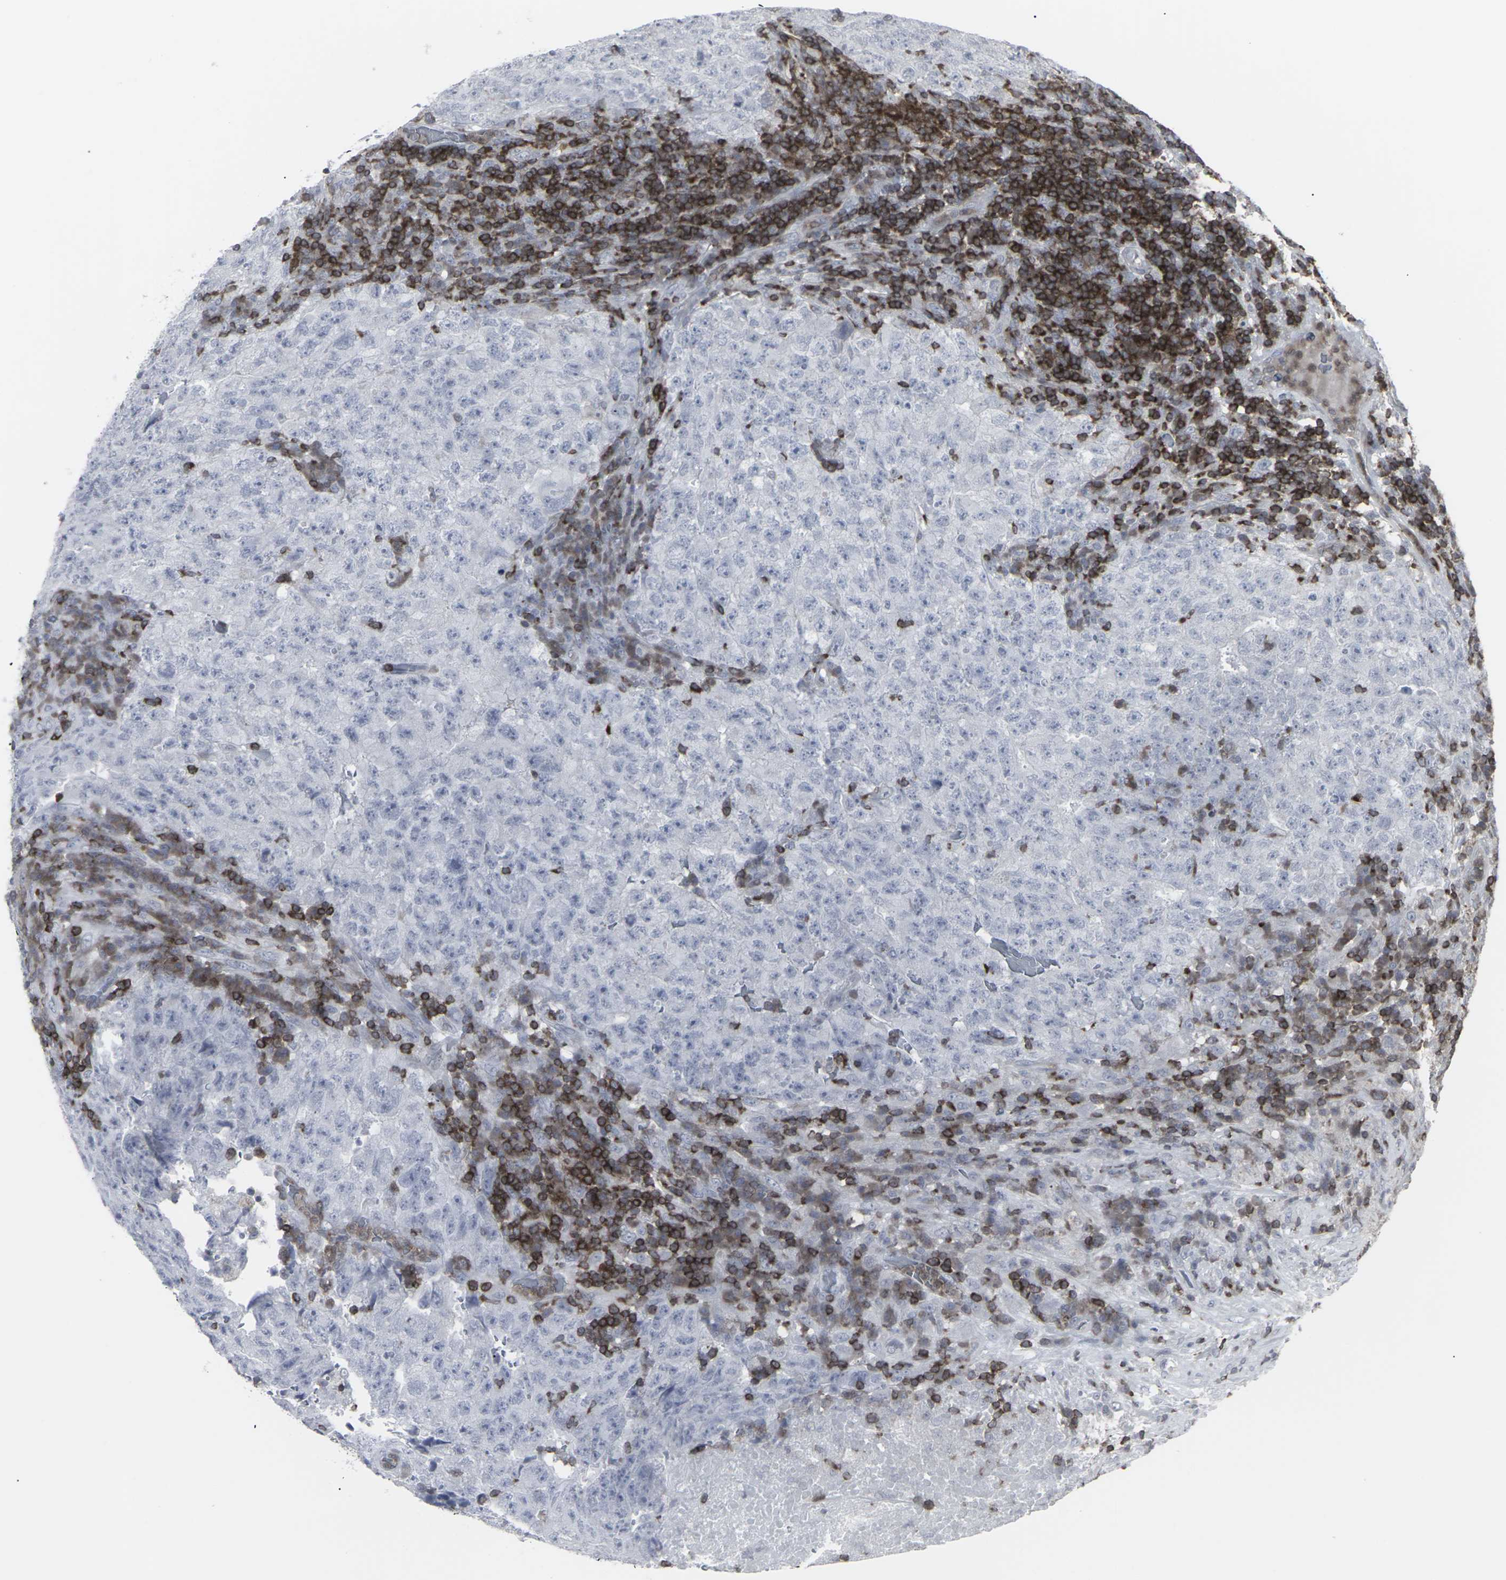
{"staining": {"intensity": "negative", "quantity": "none", "location": "none"}, "tissue": "testis cancer", "cell_type": "Tumor cells", "image_type": "cancer", "snomed": [{"axis": "morphology", "description": "Necrosis, NOS"}, {"axis": "morphology", "description": "Carcinoma, Embryonal, NOS"}, {"axis": "topography", "description": "Testis"}], "caption": "Immunohistochemistry (IHC) of embryonal carcinoma (testis) displays no positivity in tumor cells.", "gene": "APOBEC2", "patient": {"sex": "male", "age": 19}}